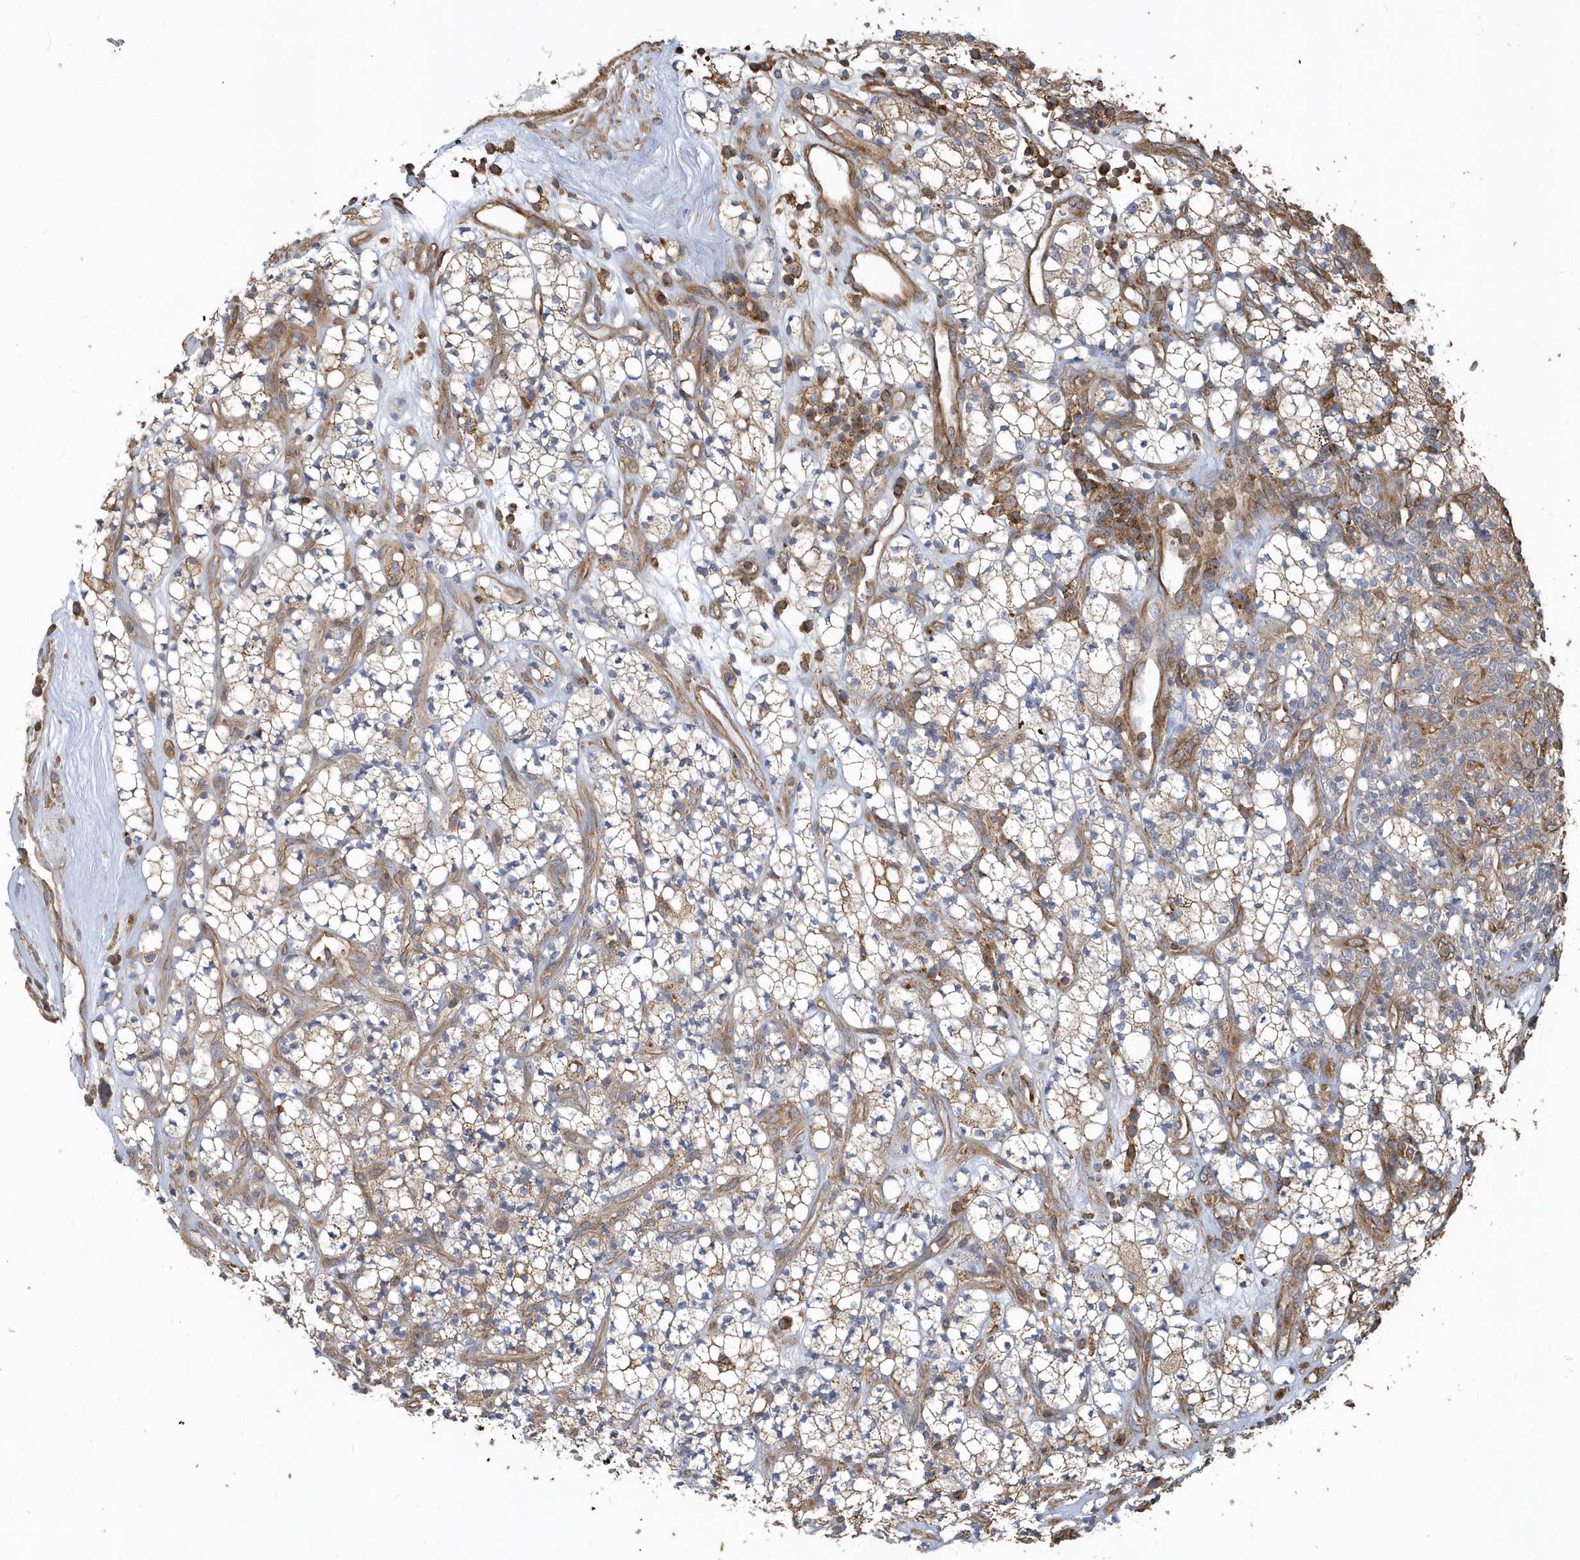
{"staining": {"intensity": "moderate", "quantity": ">75%", "location": "cytoplasmic/membranous"}, "tissue": "renal cancer", "cell_type": "Tumor cells", "image_type": "cancer", "snomed": [{"axis": "morphology", "description": "Adenocarcinoma, NOS"}, {"axis": "topography", "description": "Kidney"}], "caption": "This photomicrograph exhibits adenocarcinoma (renal) stained with IHC to label a protein in brown. The cytoplasmic/membranous of tumor cells show moderate positivity for the protein. Nuclei are counter-stained blue.", "gene": "TRAIP", "patient": {"sex": "male", "age": 77}}